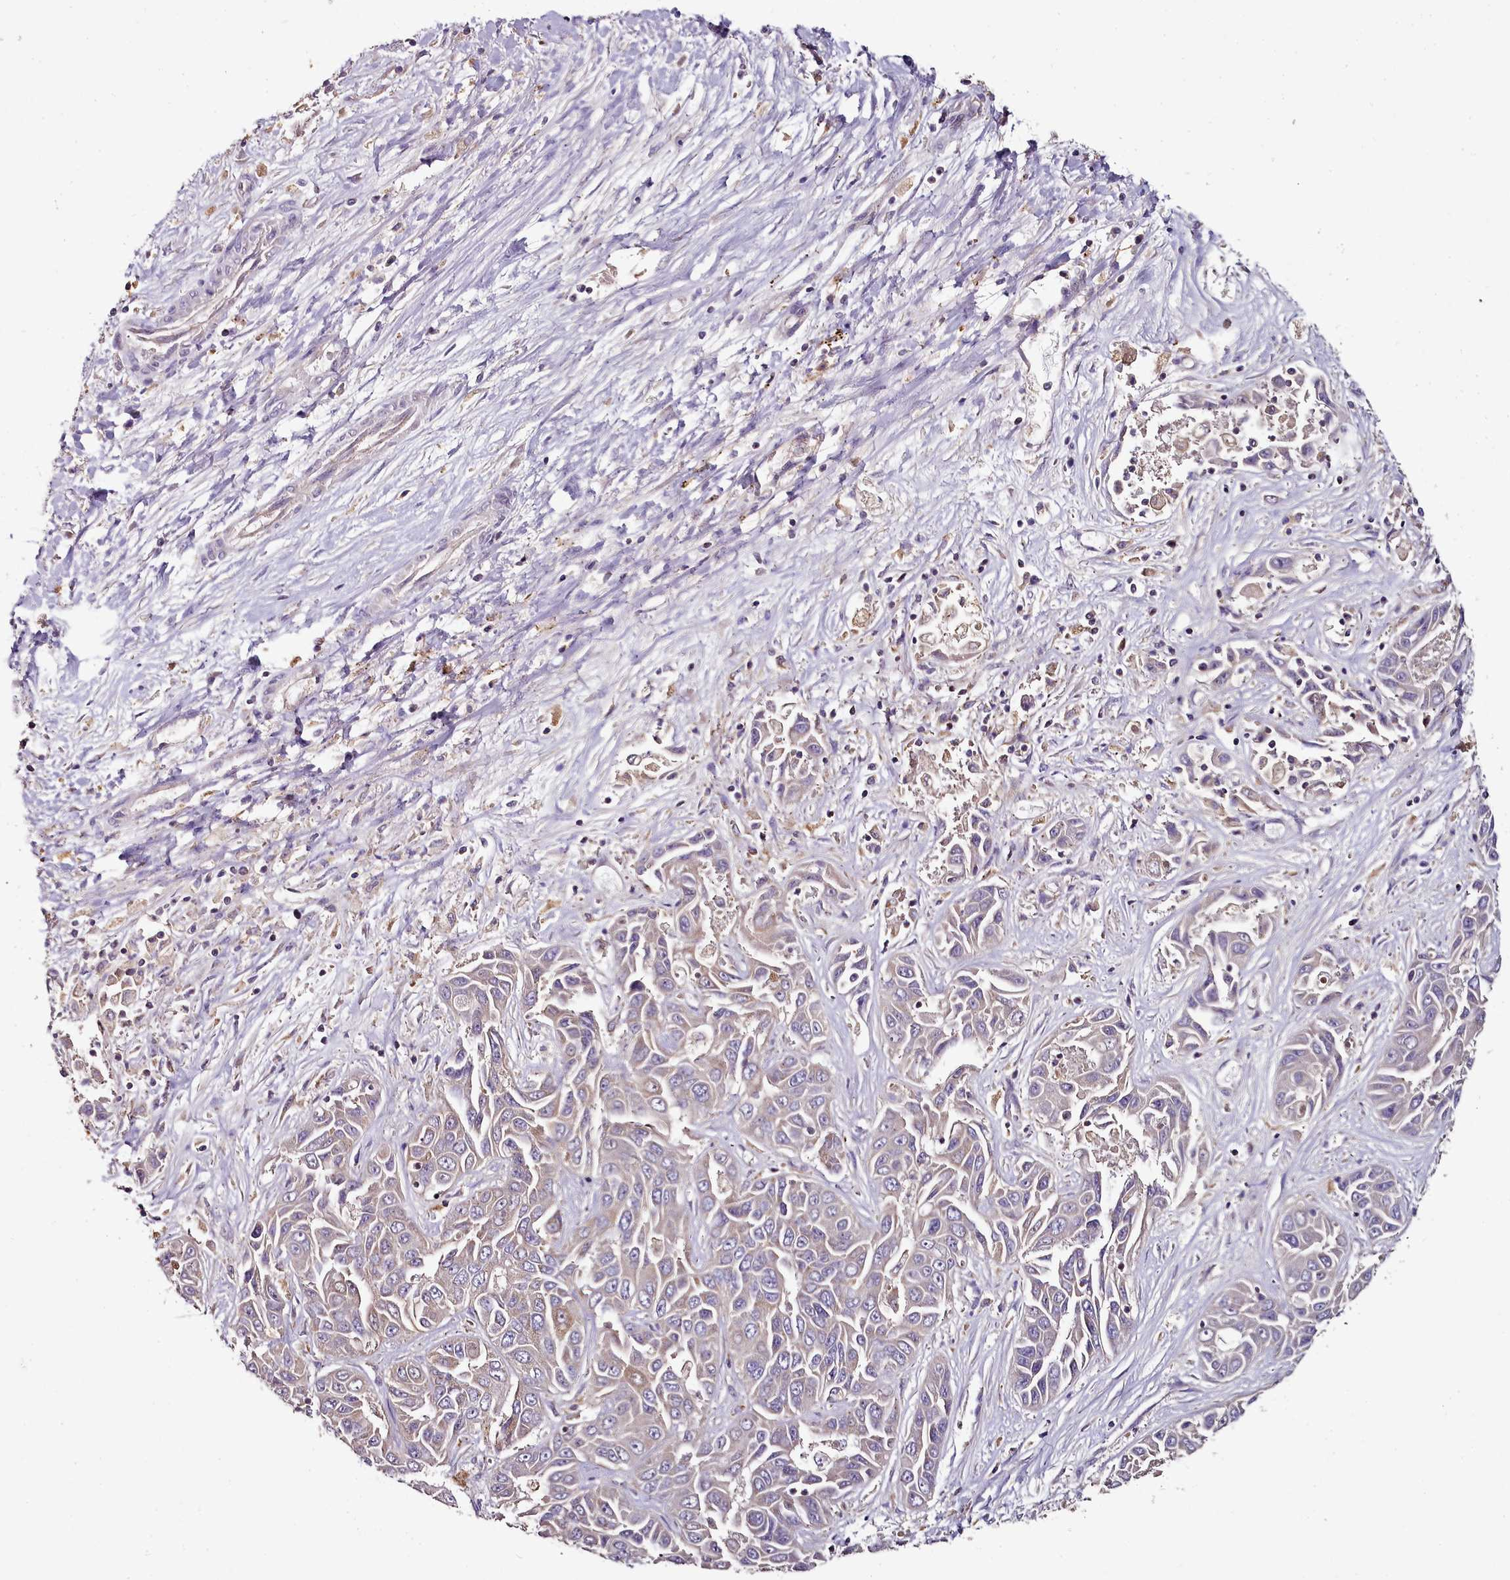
{"staining": {"intensity": "weak", "quantity": "<25%", "location": "cytoplasmic/membranous"}, "tissue": "liver cancer", "cell_type": "Tumor cells", "image_type": "cancer", "snomed": [{"axis": "morphology", "description": "Cholangiocarcinoma"}, {"axis": "topography", "description": "Liver"}], "caption": "There is no significant expression in tumor cells of liver cancer. (IHC, brightfield microscopy, high magnification).", "gene": "ACSS1", "patient": {"sex": "female", "age": 52}}